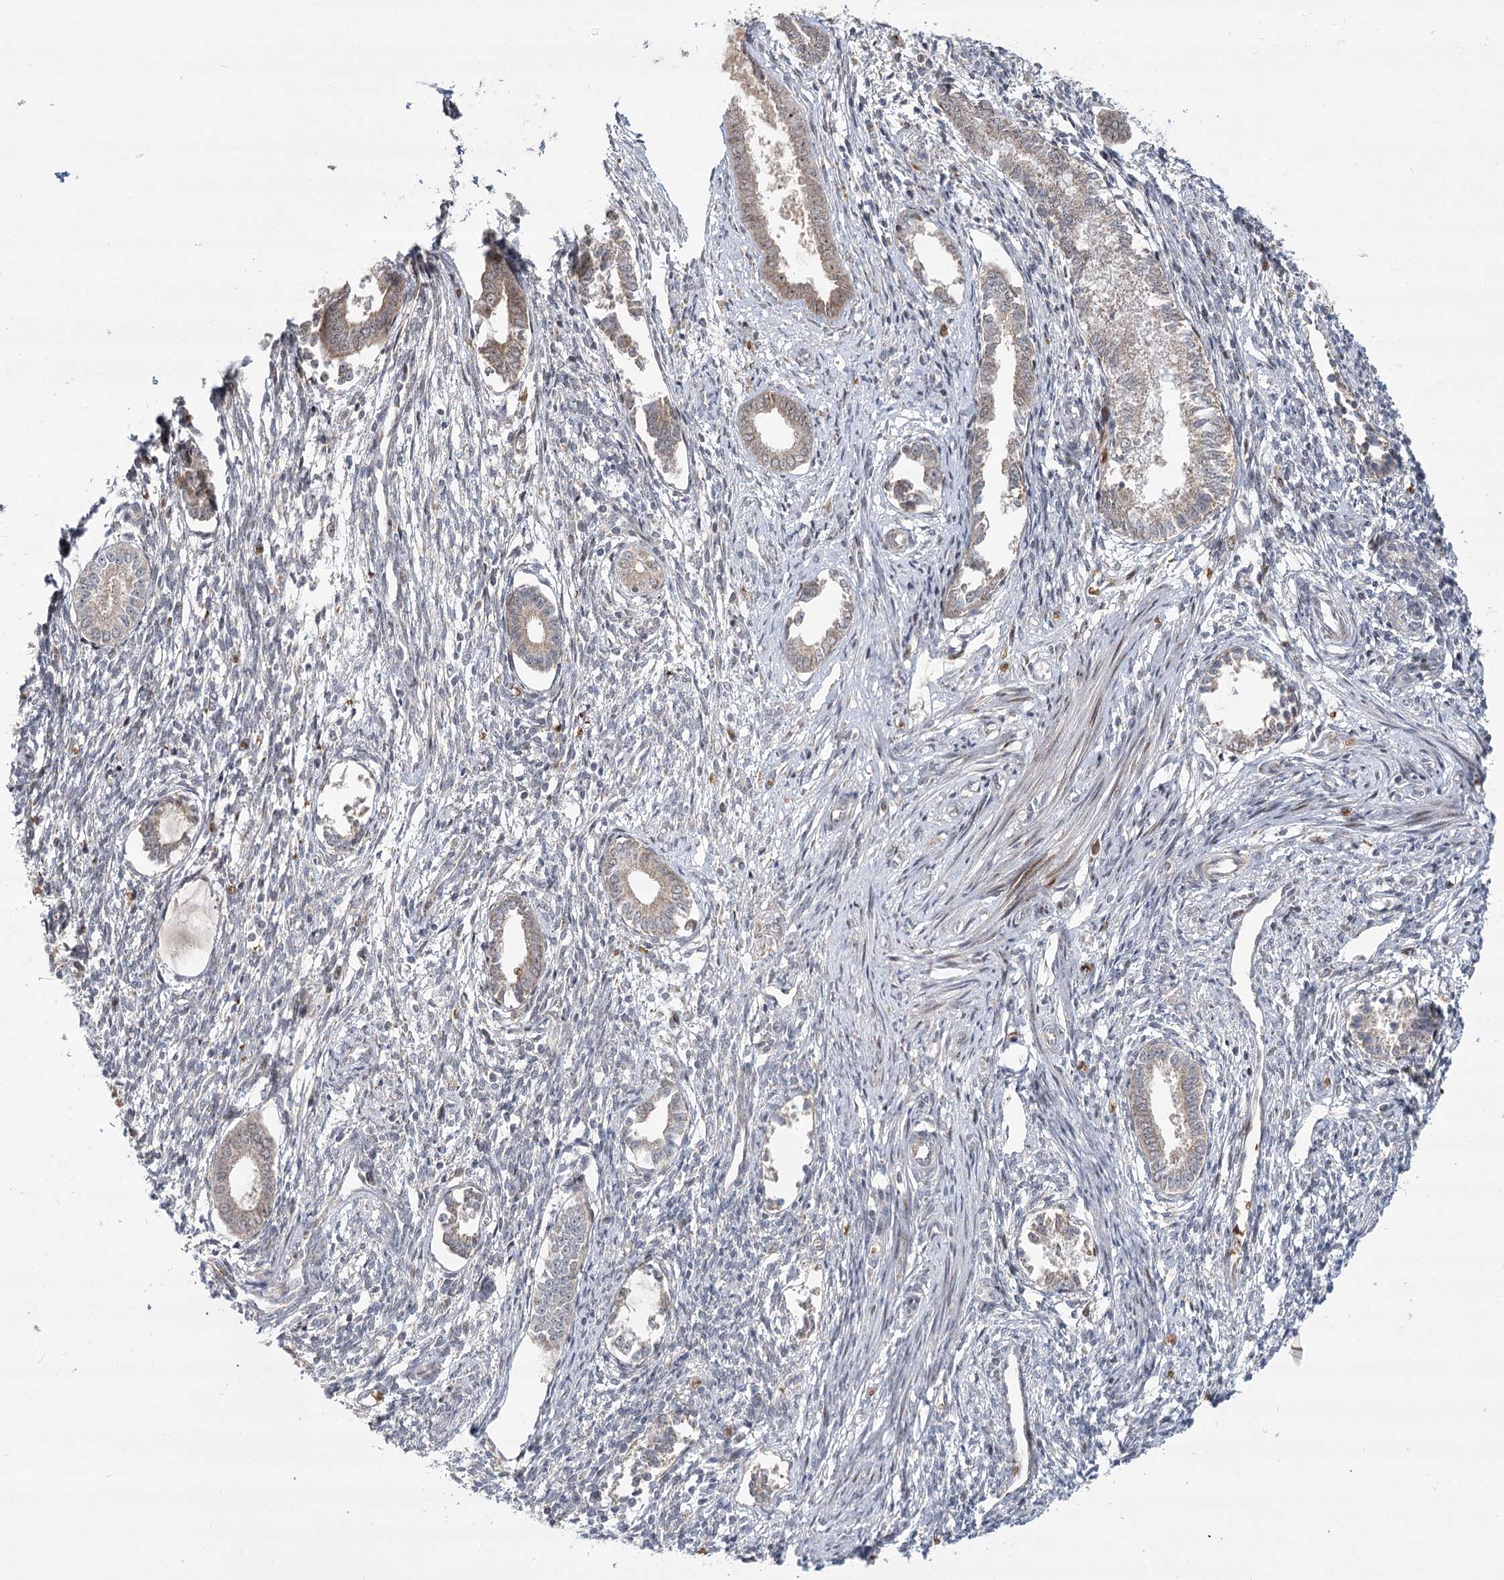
{"staining": {"intensity": "negative", "quantity": "none", "location": "none"}, "tissue": "endometrium", "cell_type": "Cells in endometrial stroma", "image_type": "normal", "snomed": [{"axis": "morphology", "description": "Normal tissue, NOS"}, {"axis": "topography", "description": "Endometrium"}], "caption": "This photomicrograph is of unremarkable endometrium stained with IHC to label a protein in brown with the nuclei are counter-stained blue. There is no staining in cells in endometrial stroma.", "gene": "NSMCE4A", "patient": {"sex": "female", "age": 56}}